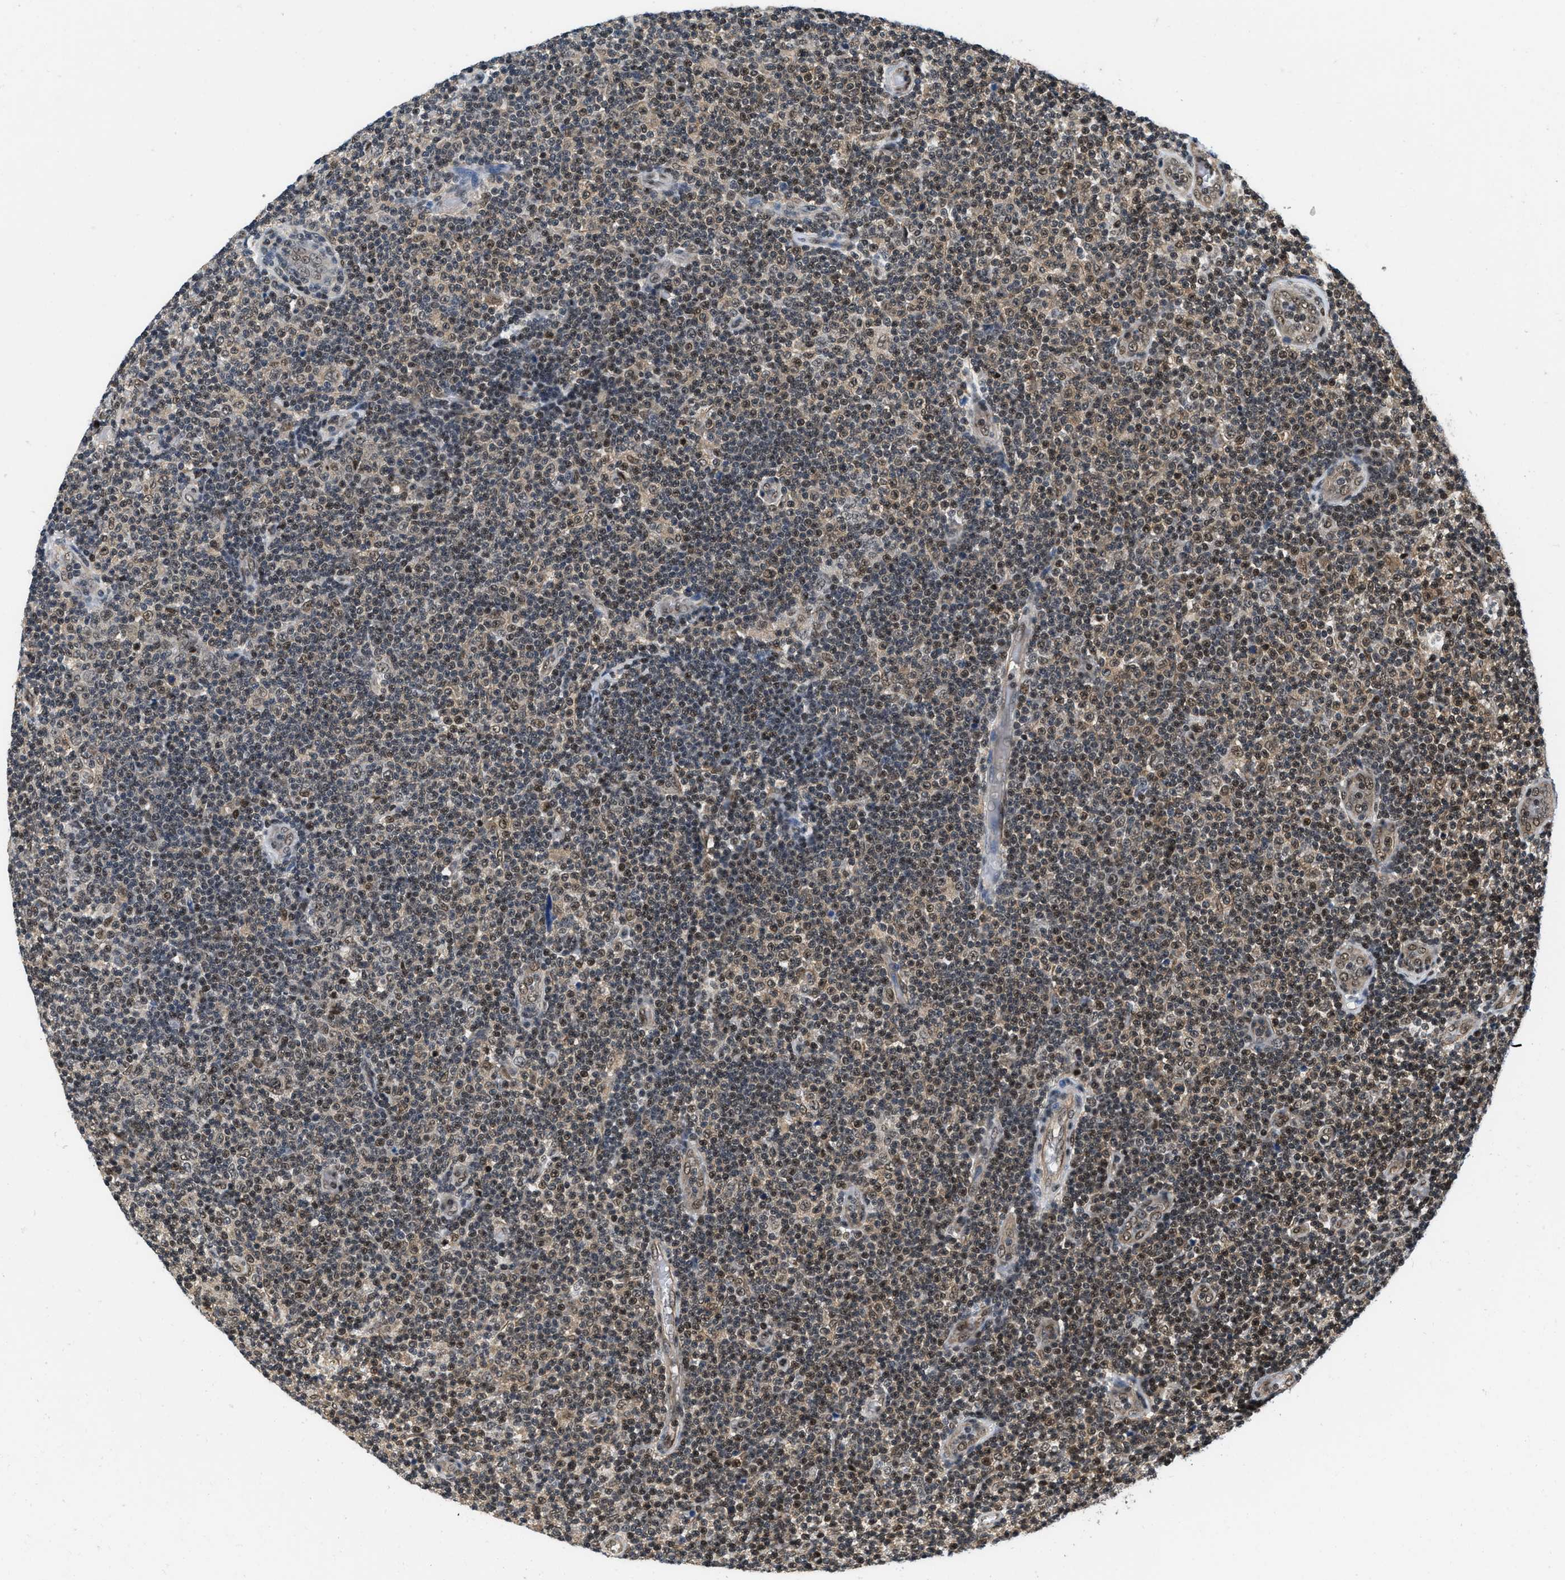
{"staining": {"intensity": "moderate", "quantity": "25%-75%", "location": "nuclear"}, "tissue": "lymphoma", "cell_type": "Tumor cells", "image_type": "cancer", "snomed": [{"axis": "morphology", "description": "Malignant lymphoma, non-Hodgkin's type, Low grade"}, {"axis": "topography", "description": "Lymph node"}], "caption": "A brown stain labels moderate nuclear staining of a protein in lymphoma tumor cells.", "gene": "SAFB", "patient": {"sex": "male", "age": 83}}